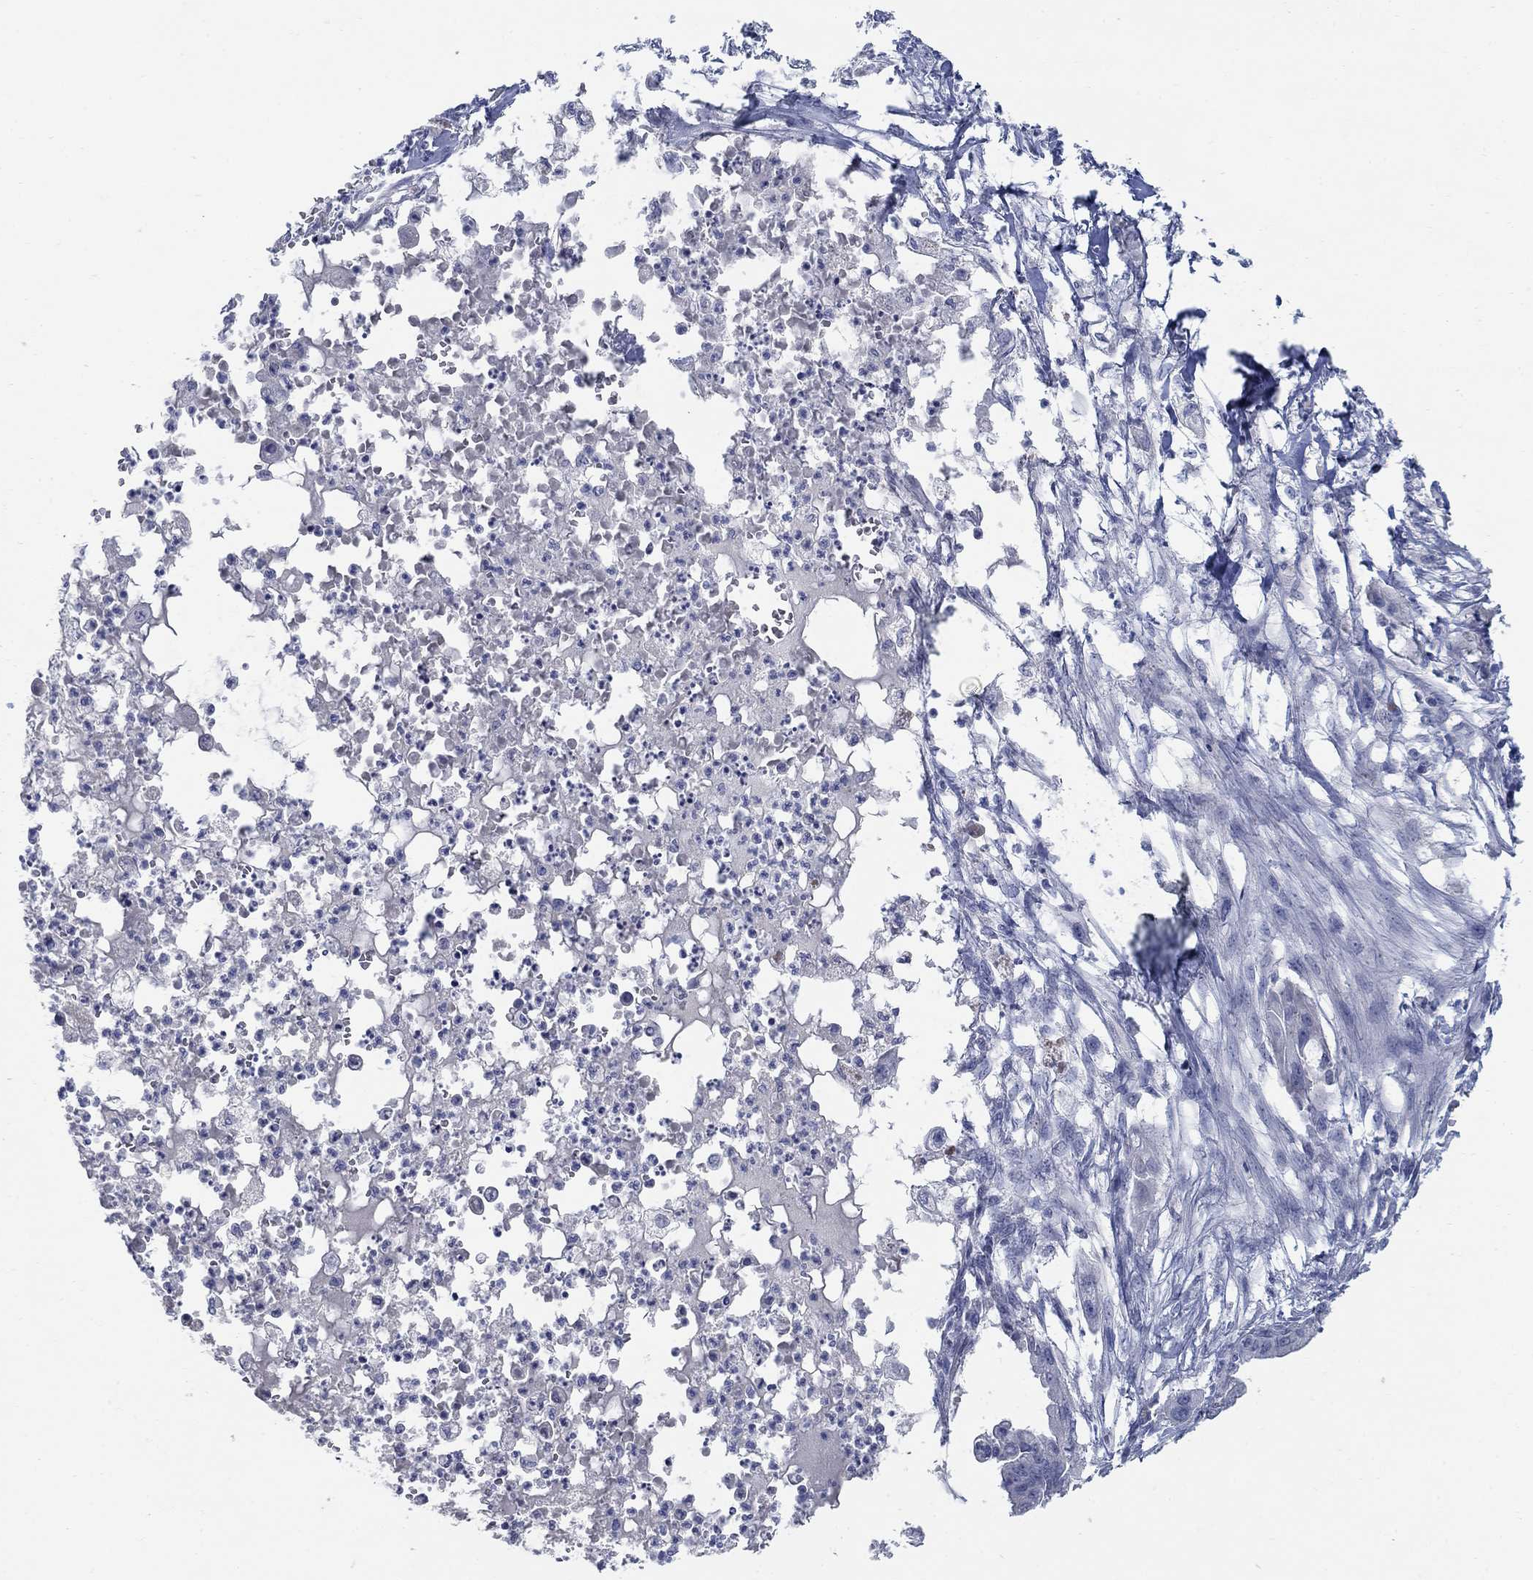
{"staining": {"intensity": "negative", "quantity": "none", "location": "none"}, "tissue": "pancreatic cancer", "cell_type": "Tumor cells", "image_type": "cancer", "snomed": [{"axis": "morphology", "description": "Normal tissue, NOS"}, {"axis": "morphology", "description": "Adenocarcinoma, NOS"}, {"axis": "topography", "description": "Pancreas"}], "caption": "IHC of human pancreatic adenocarcinoma displays no positivity in tumor cells.", "gene": "DNER", "patient": {"sex": "female", "age": 58}}